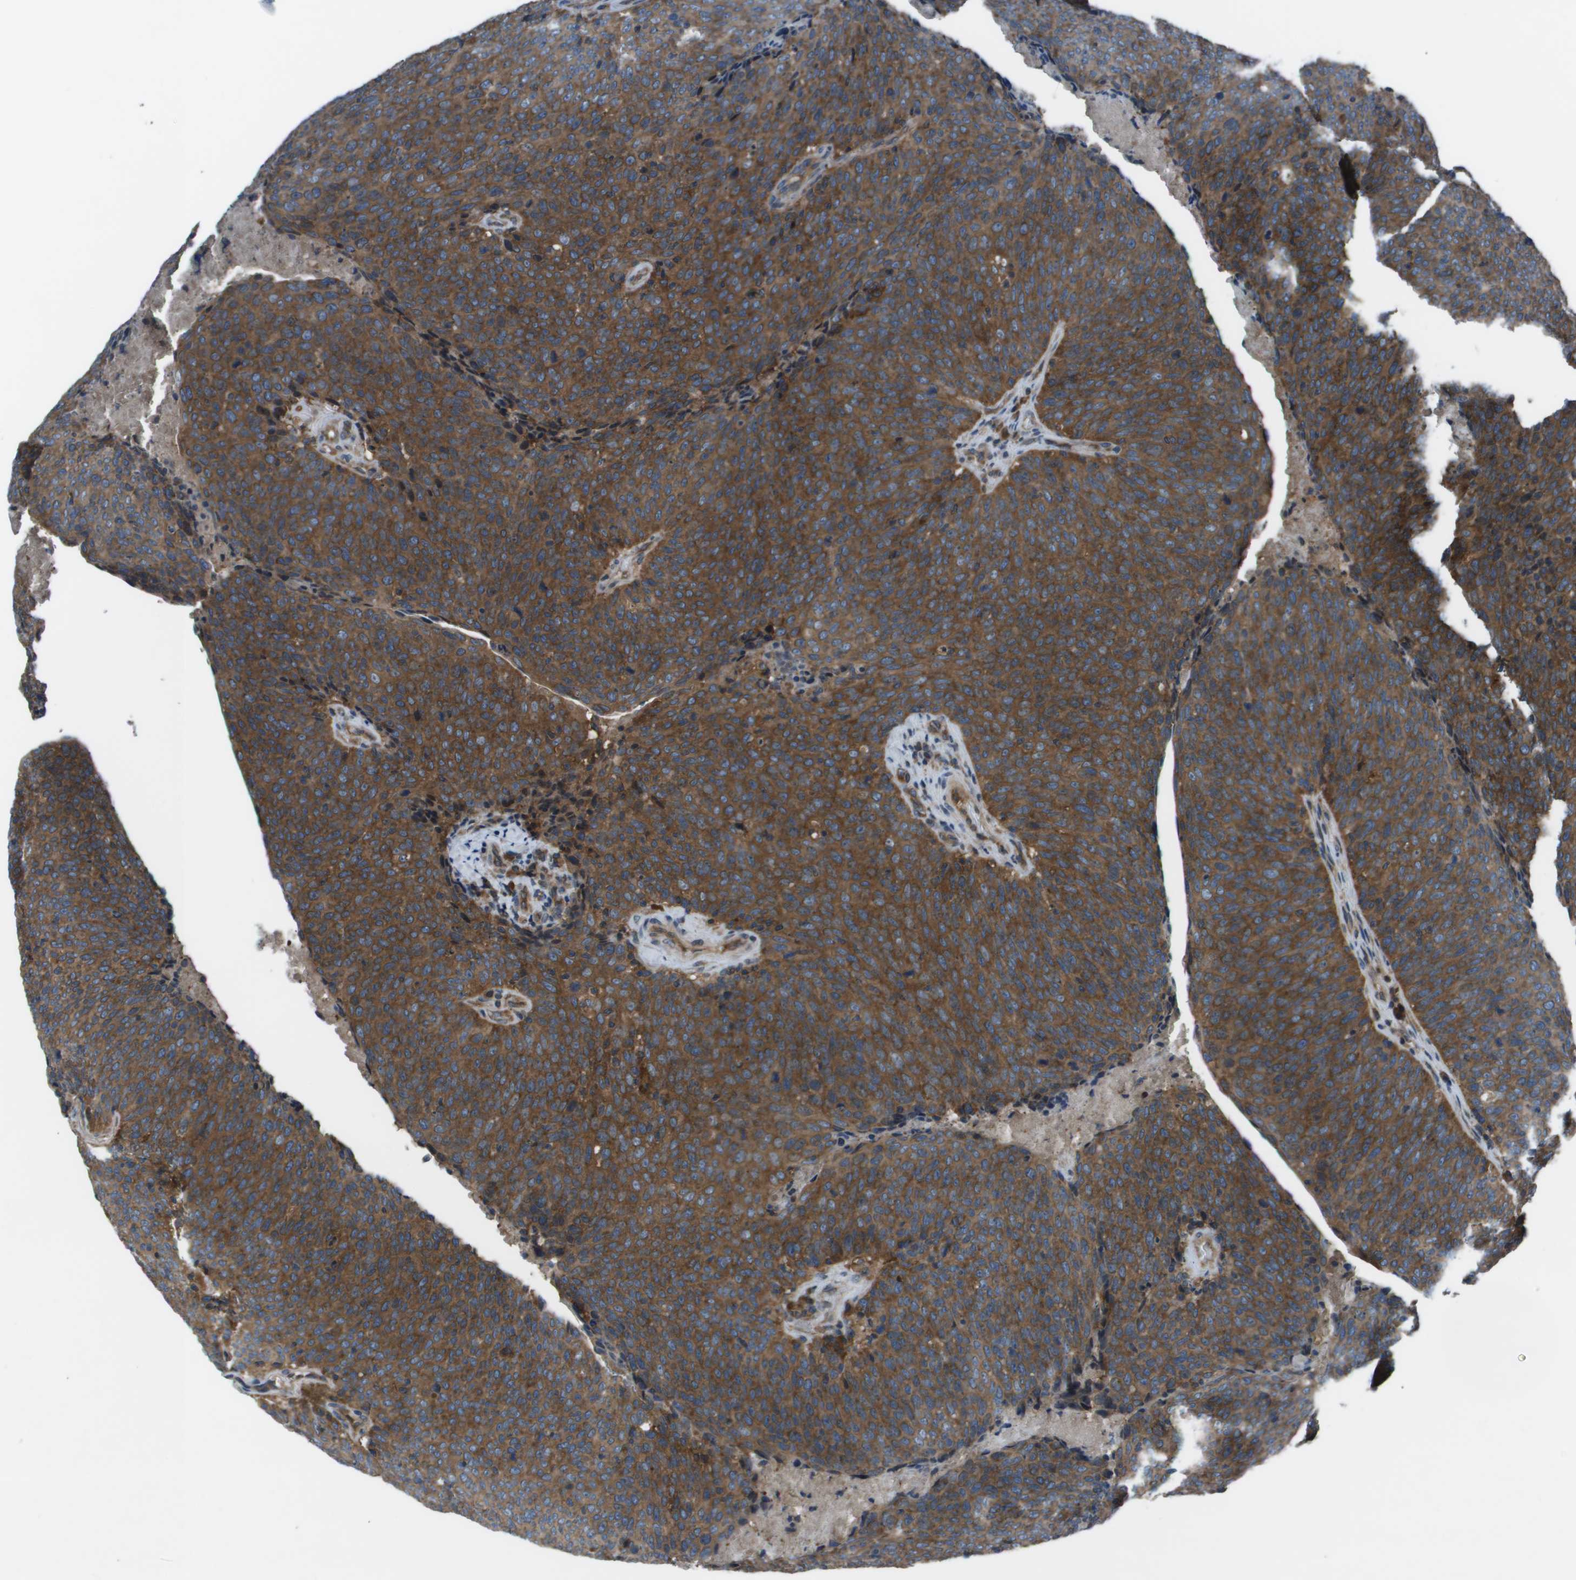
{"staining": {"intensity": "strong", "quantity": ">75%", "location": "cytoplasmic/membranous"}, "tissue": "head and neck cancer", "cell_type": "Tumor cells", "image_type": "cancer", "snomed": [{"axis": "morphology", "description": "Squamous cell carcinoma, NOS"}, {"axis": "morphology", "description": "Squamous cell carcinoma, metastatic, NOS"}, {"axis": "topography", "description": "Lymph node"}, {"axis": "topography", "description": "Head-Neck"}], "caption": "Immunohistochemical staining of human head and neck cancer (metastatic squamous cell carcinoma) displays high levels of strong cytoplasmic/membranous protein positivity in approximately >75% of tumor cells.", "gene": "EIF3B", "patient": {"sex": "male", "age": 62}}